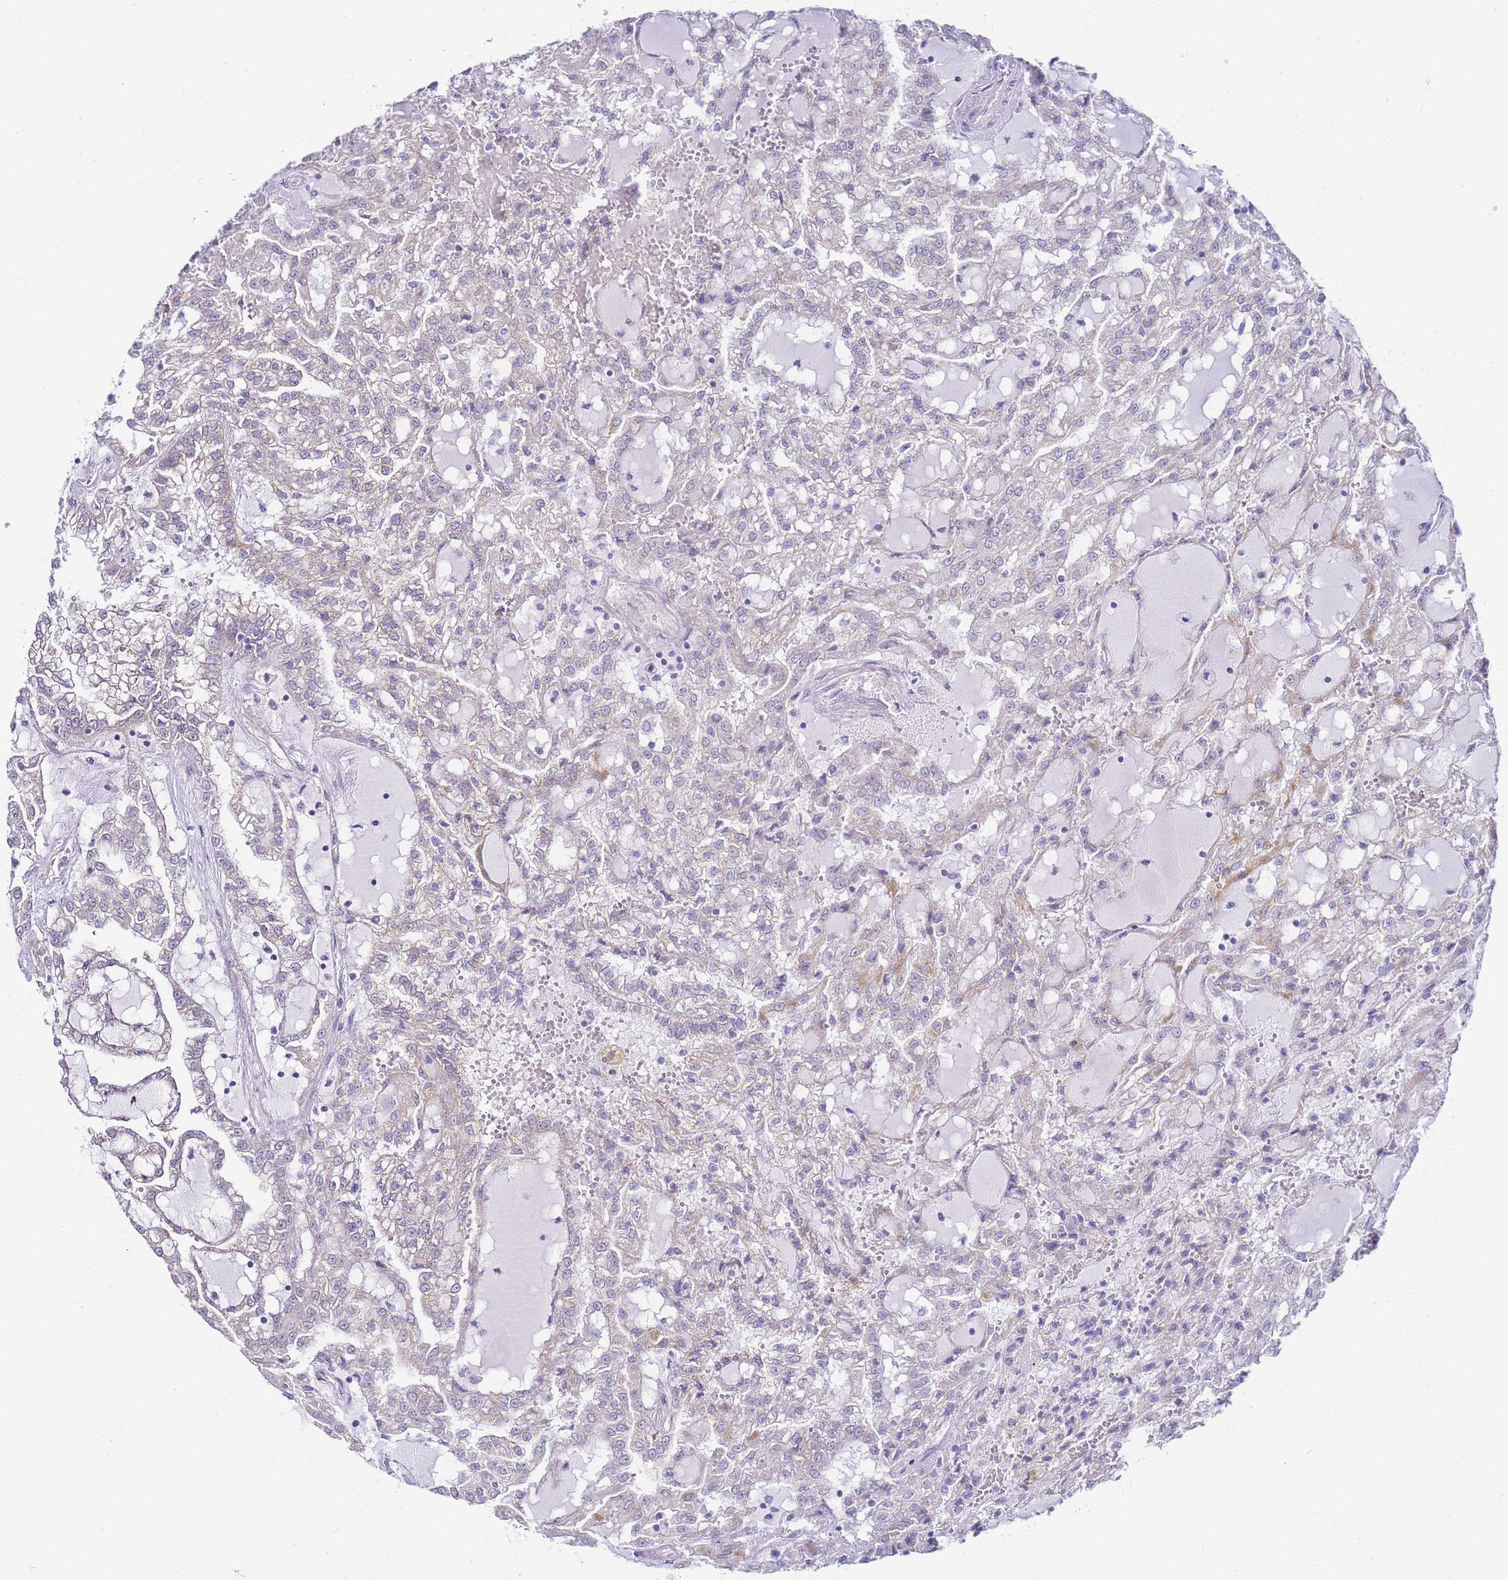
{"staining": {"intensity": "weak", "quantity": "<25%", "location": "cytoplasmic/membranous"}, "tissue": "renal cancer", "cell_type": "Tumor cells", "image_type": "cancer", "snomed": [{"axis": "morphology", "description": "Adenocarcinoma, NOS"}, {"axis": "topography", "description": "Kidney"}], "caption": "The micrograph demonstrates no staining of tumor cells in renal cancer.", "gene": "PDCD7", "patient": {"sex": "male", "age": 63}}